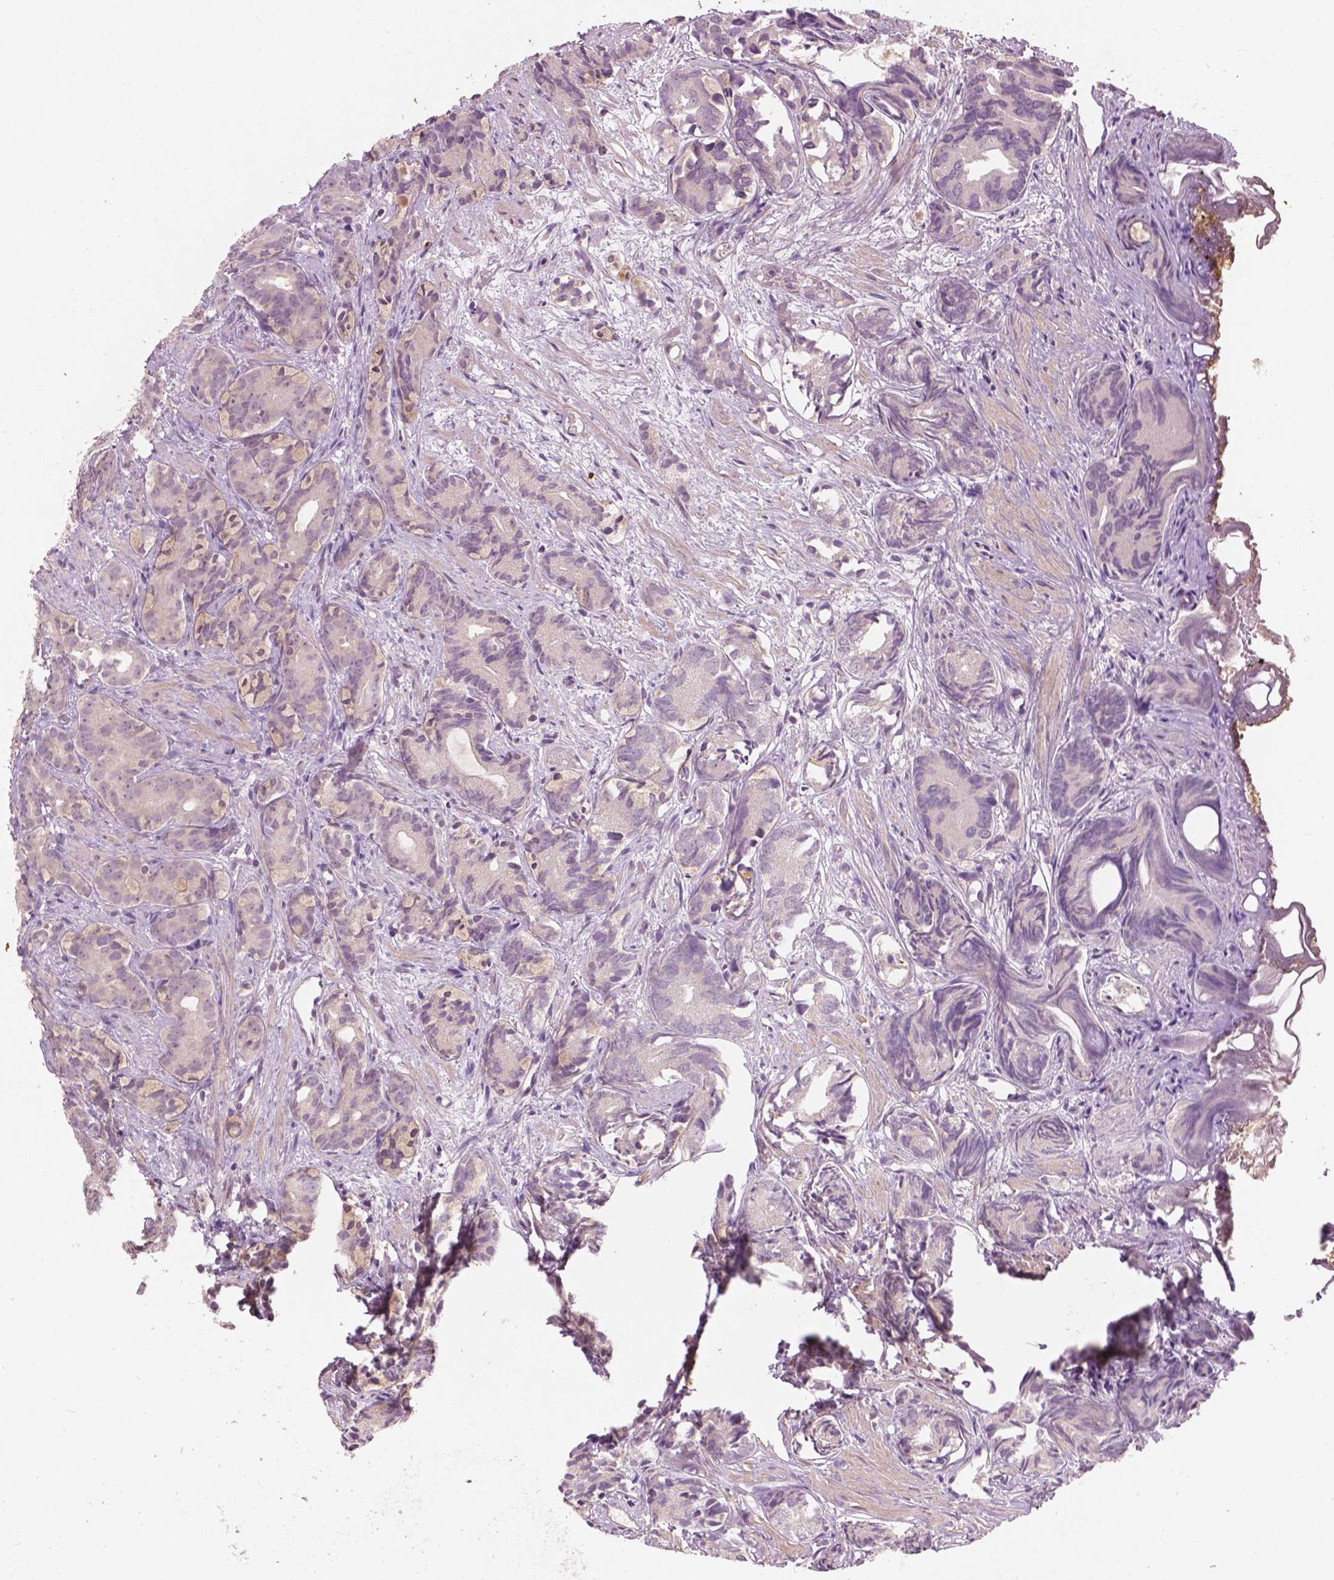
{"staining": {"intensity": "negative", "quantity": "none", "location": "none"}, "tissue": "prostate cancer", "cell_type": "Tumor cells", "image_type": "cancer", "snomed": [{"axis": "morphology", "description": "Adenocarcinoma, High grade"}, {"axis": "topography", "description": "Prostate"}], "caption": "A photomicrograph of human prostate cancer (adenocarcinoma (high-grade)) is negative for staining in tumor cells.", "gene": "KRT17", "patient": {"sex": "male", "age": 84}}